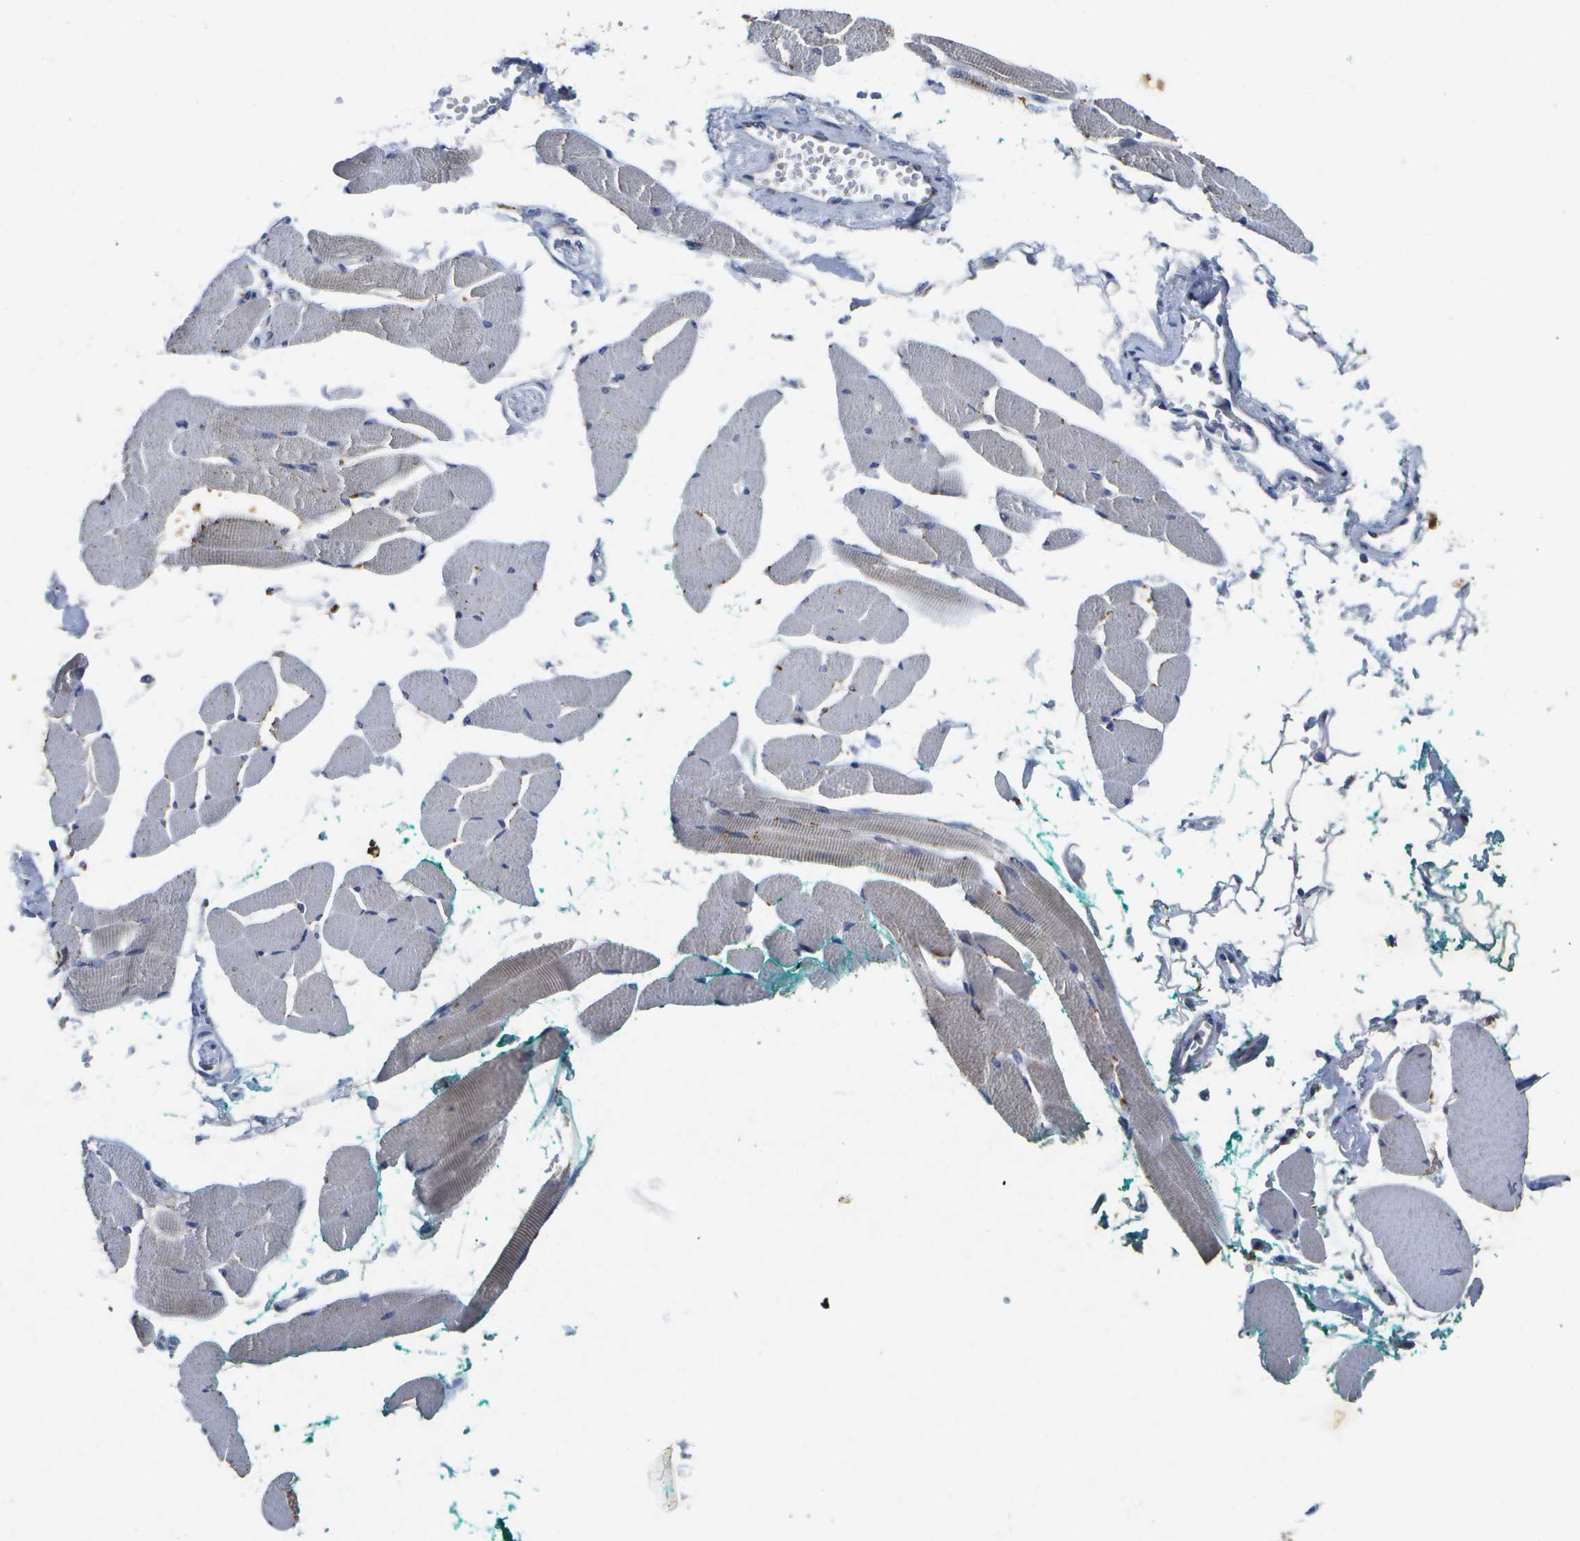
{"staining": {"intensity": "weak", "quantity": "25%-75%", "location": "cytoplasmic/membranous"}, "tissue": "skeletal muscle", "cell_type": "Myocytes", "image_type": "normal", "snomed": [{"axis": "morphology", "description": "Normal tissue, NOS"}, {"axis": "topography", "description": "Skeletal muscle"}, {"axis": "topography", "description": "Oral tissue"}, {"axis": "topography", "description": "Peripheral nerve tissue"}], "caption": "Skeletal muscle stained with immunohistochemistry (IHC) demonstrates weak cytoplasmic/membranous staining in about 25%-75% of myocytes.", "gene": "KDELR1", "patient": {"sex": "female", "age": 84}}